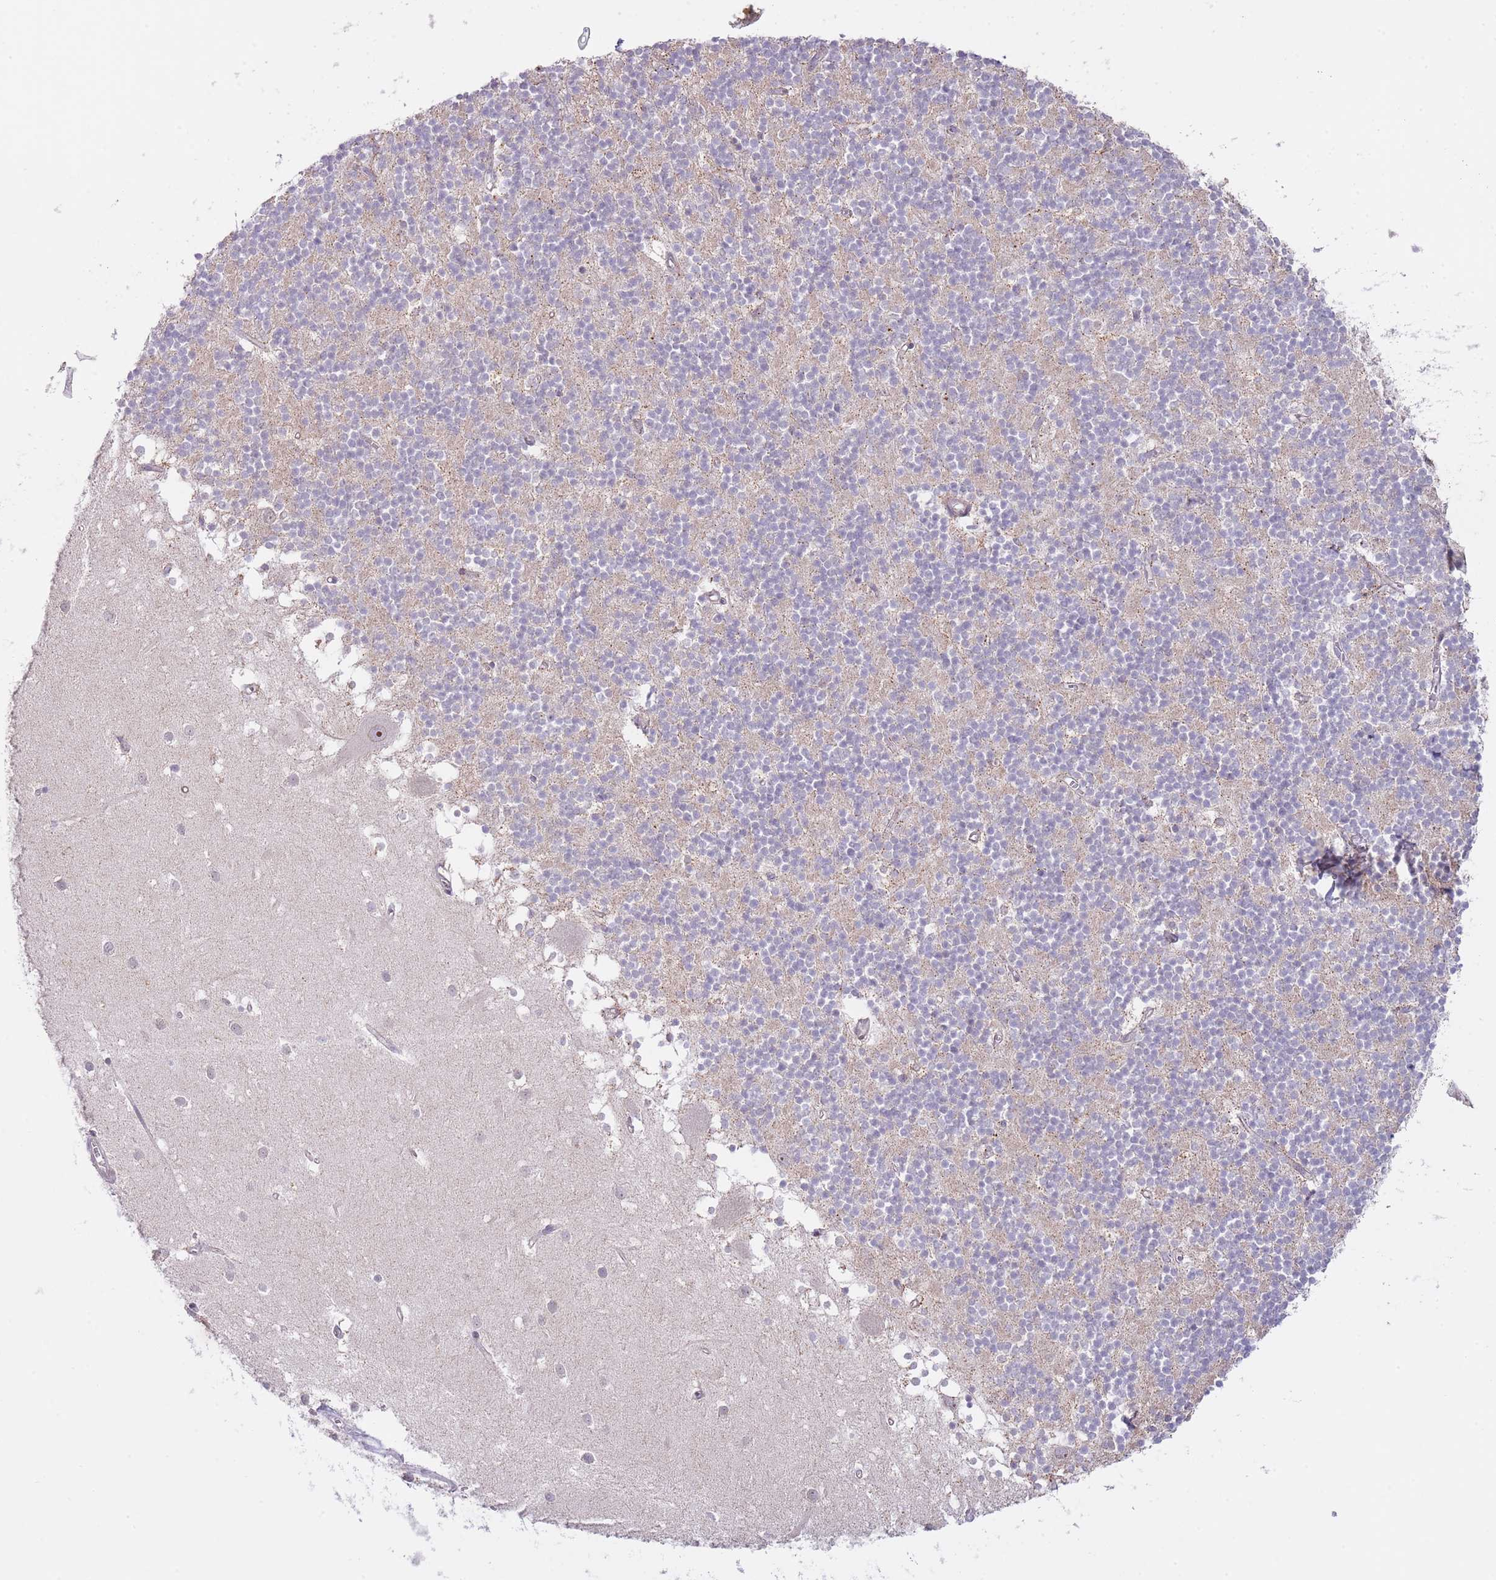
{"staining": {"intensity": "negative", "quantity": "none", "location": "none"}, "tissue": "cerebellum", "cell_type": "Cells in granular layer", "image_type": "normal", "snomed": [{"axis": "morphology", "description": "Normal tissue, NOS"}, {"axis": "topography", "description": "Cerebellum"}], "caption": "Benign cerebellum was stained to show a protein in brown. There is no significant staining in cells in granular layer. (Stains: DAB (3,3'-diaminobenzidine) IHC with hematoxylin counter stain, Microscopy: brightfield microscopy at high magnification).", "gene": "AP1S2", "patient": {"sex": "male", "age": 54}}